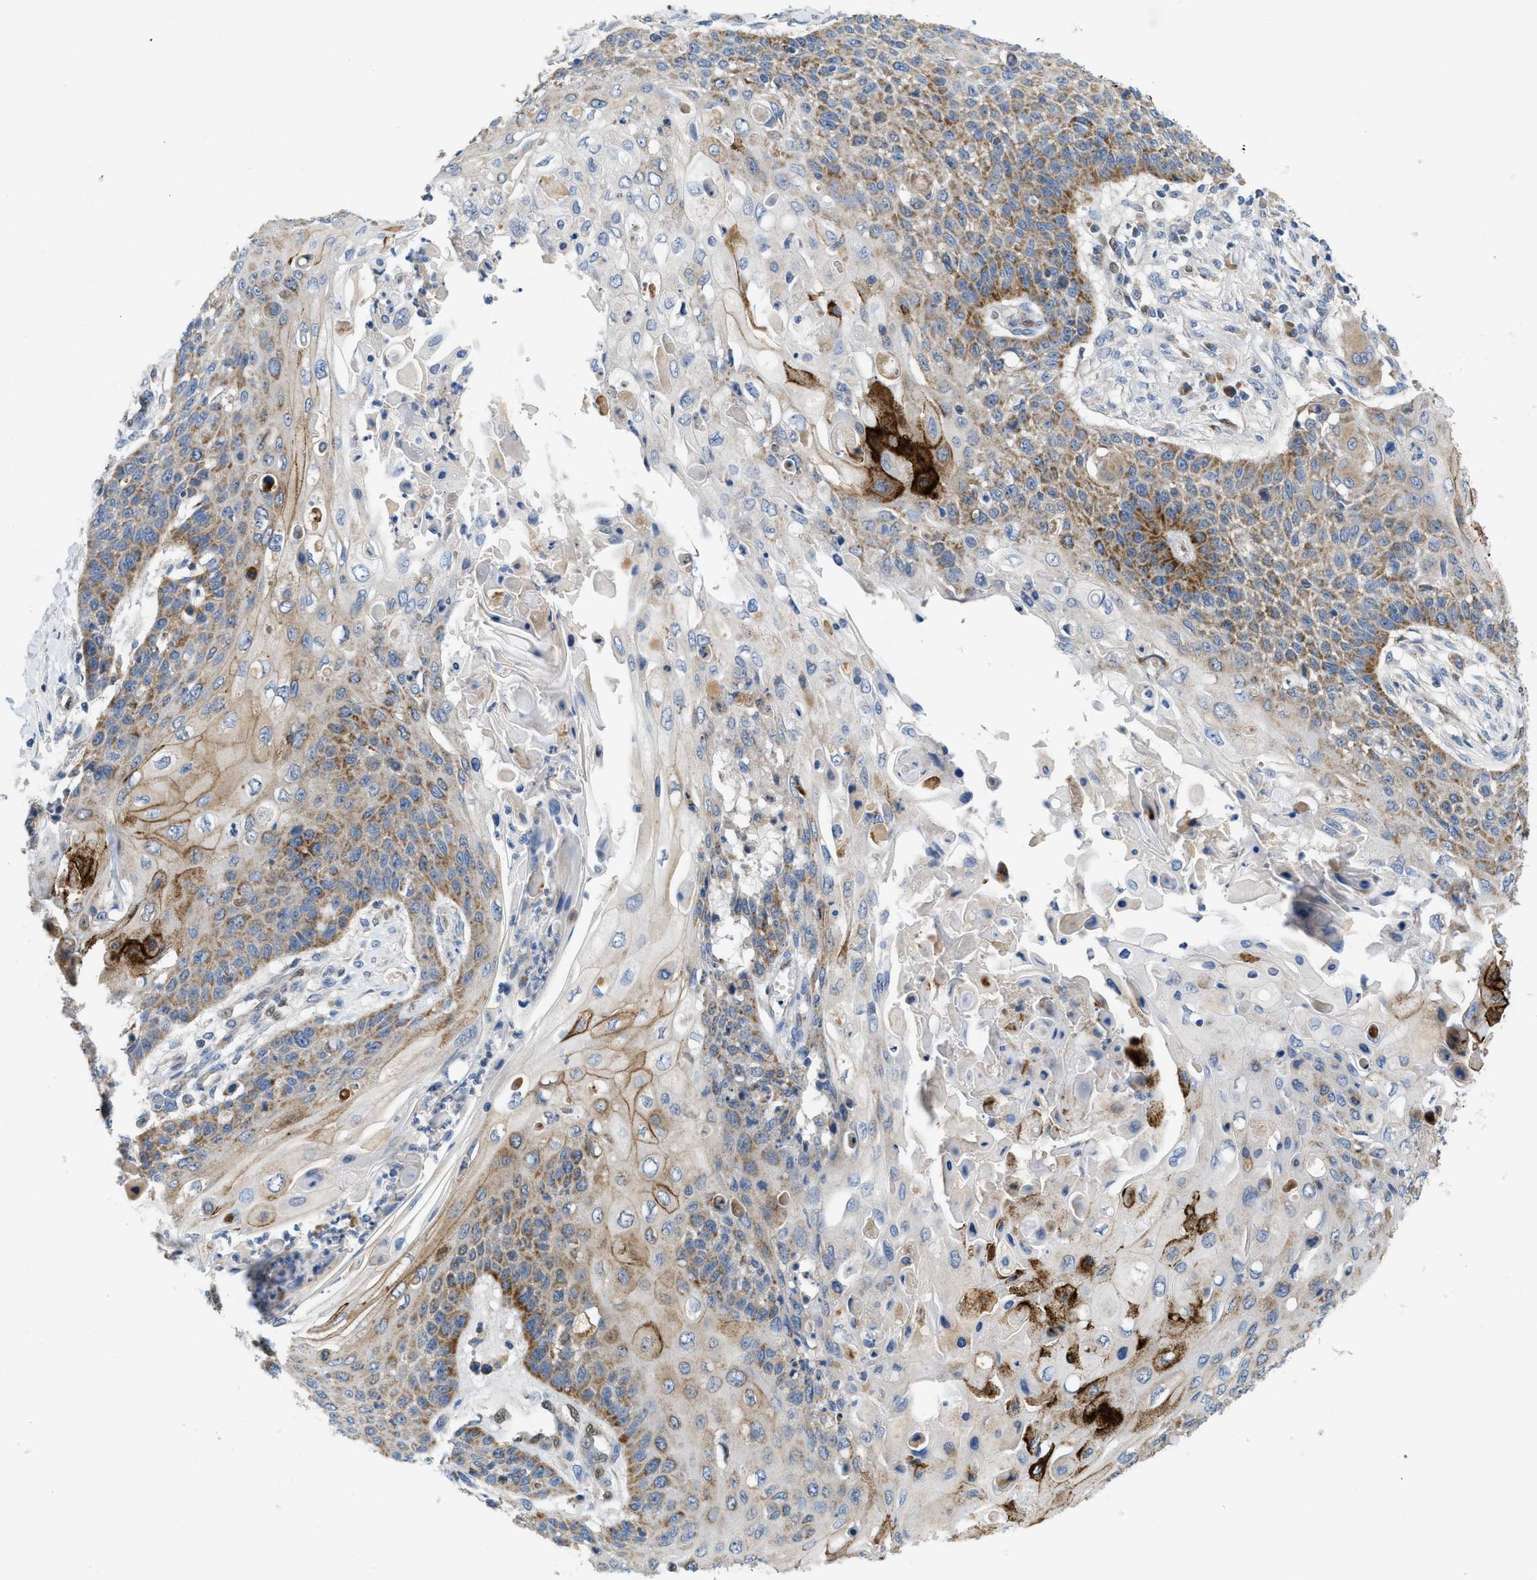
{"staining": {"intensity": "moderate", "quantity": "25%-75%", "location": "cytoplasmic/membranous"}, "tissue": "cervical cancer", "cell_type": "Tumor cells", "image_type": "cancer", "snomed": [{"axis": "morphology", "description": "Squamous cell carcinoma, NOS"}, {"axis": "topography", "description": "Cervix"}], "caption": "The immunohistochemical stain highlights moderate cytoplasmic/membranous expression in tumor cells of cervical squamous cell carcinoma tissue.", "gene": "PNKD", "patient": {"sex": "female", "age": 39}}